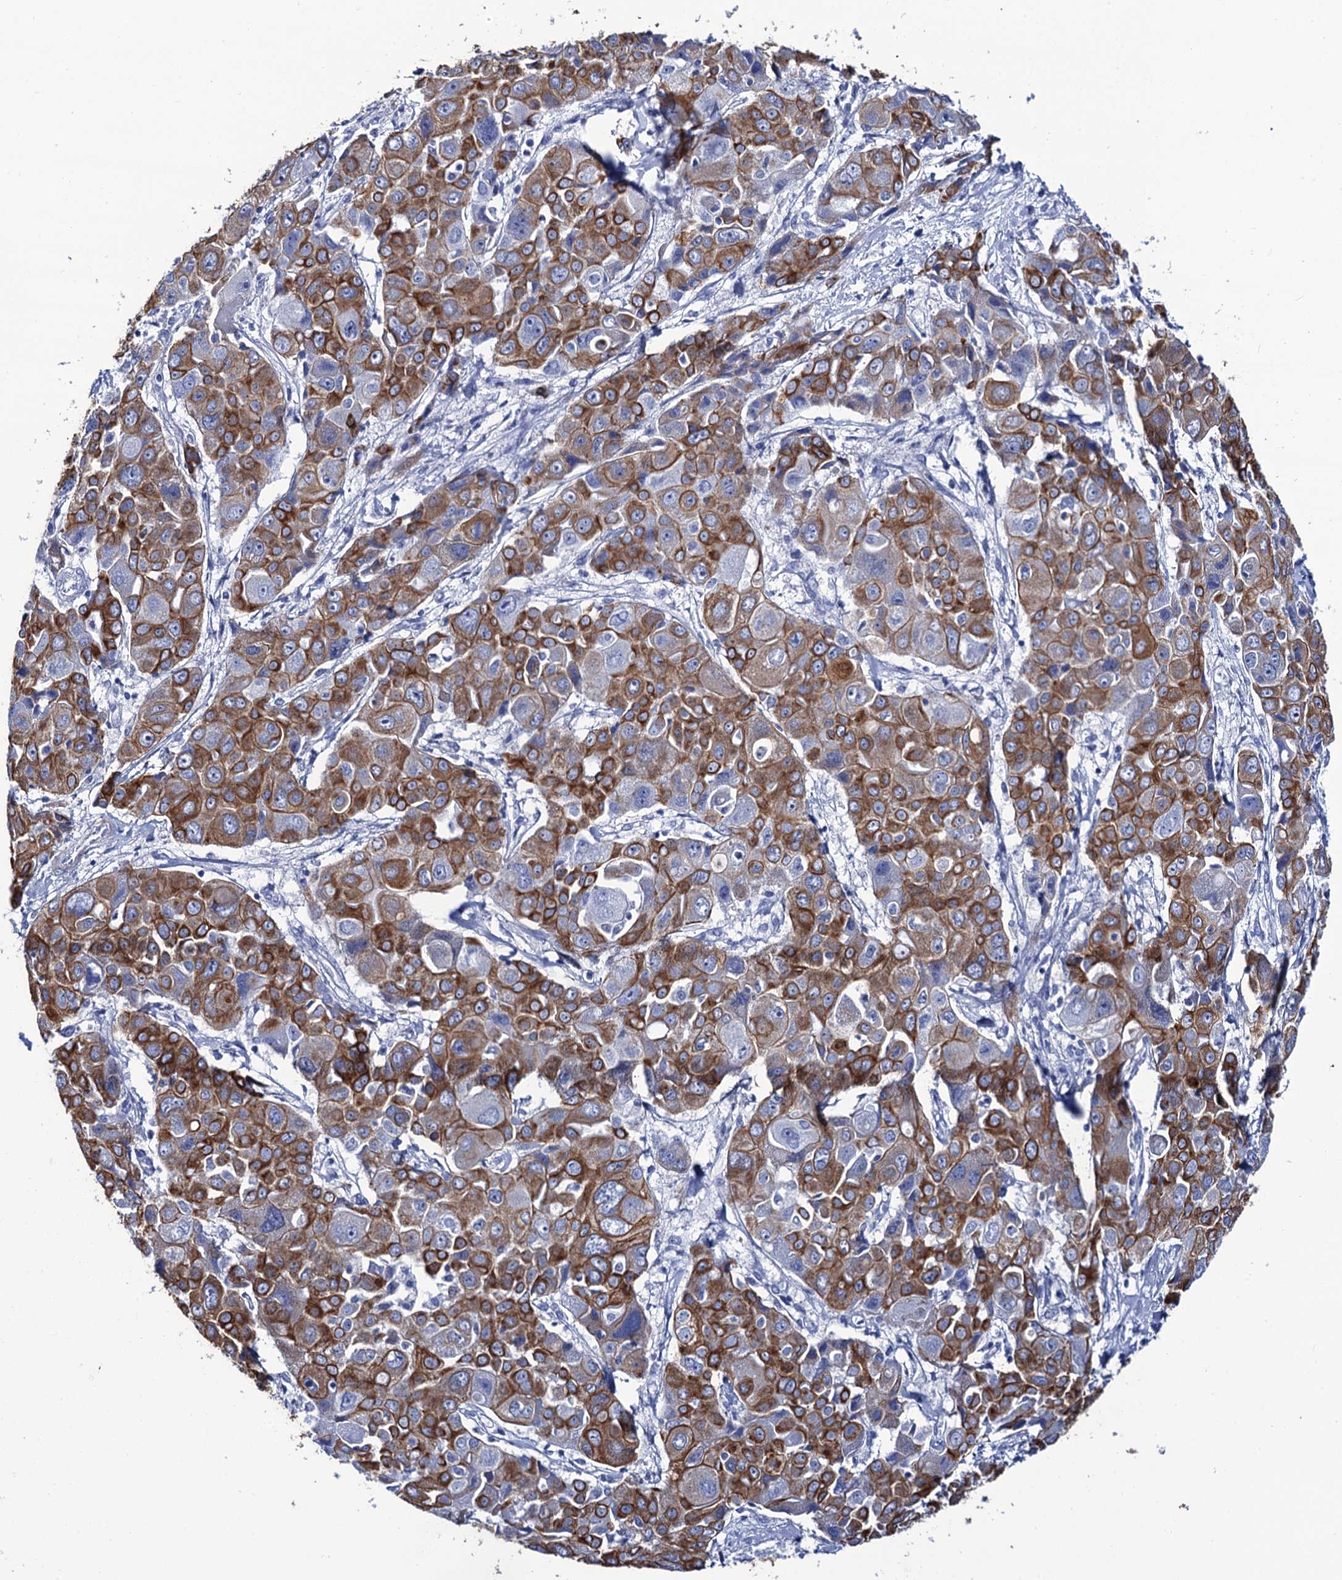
{"staining": {"intensity": "strong", "quantity": "25%-75%", "location": "cytoplasmic/membranous"}, "tissue": "liver cancer", "cell_type": "Tumor cells", "image_type": "cancer", "snomed": [{"axis": "morphology", "description": "Cholangiocarcinoma"}, {"axis": "topography", "description": "Liver"}], "caption": "Immunohistochemical staining of human liver cholangiocarcinoma exhibits high levels of strong cytoplasmic/membranous protein expression in approximately 25%-75% of tumor cells.", "gene": "RAB3IP", "patient": {"sex": "male", "age": 67}}